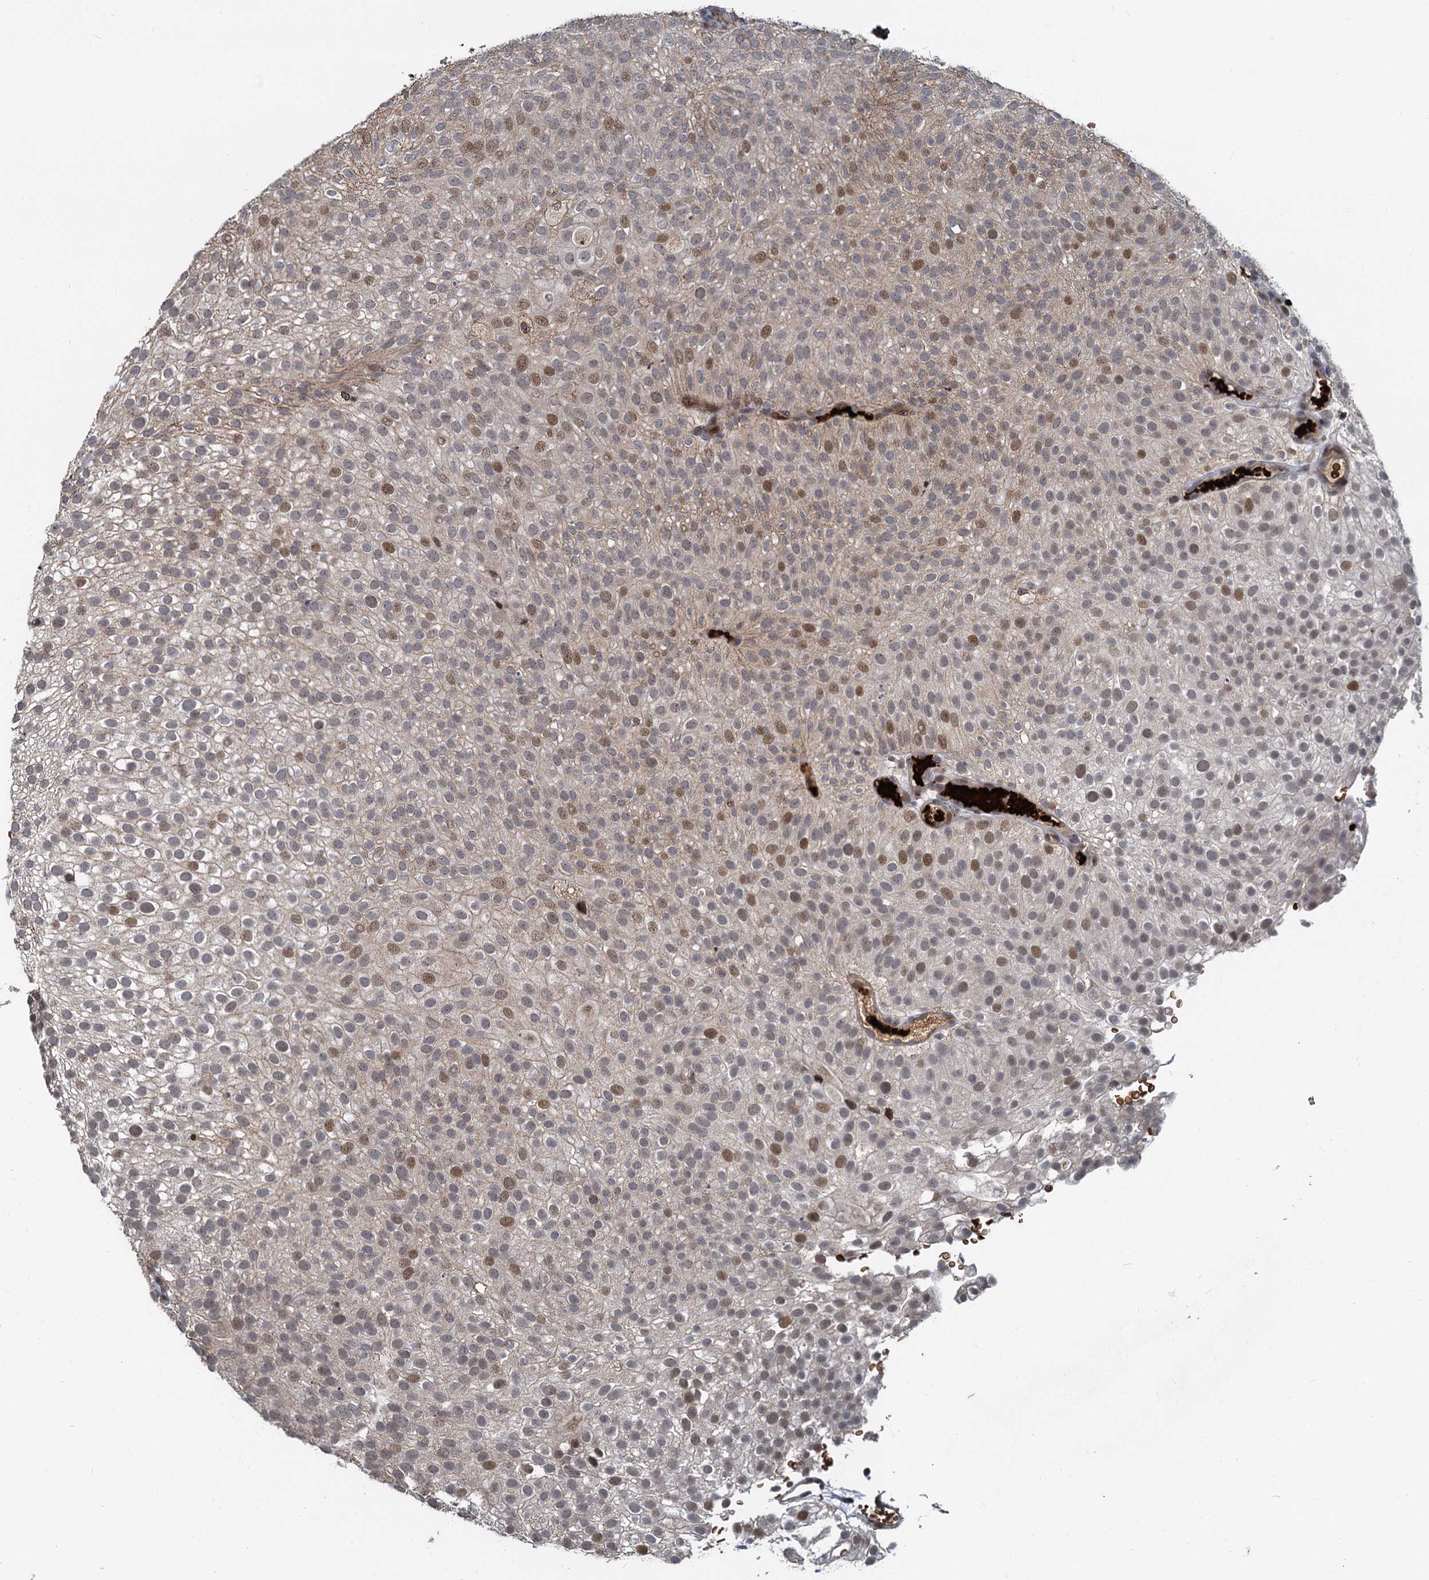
{"staining": {"intensity": "moderate", "quantity": "25%-75%", "location": "nuclear"}, "tissue": "urothelial cancer", "cell_type": "Tumor cells", "image_type": "cancer", "snomed": [{"axis": "morphology", "description": "Urothelial carcinoma, Low grade"}, {"axis": "topography", "description": "Urinary bladder"}], "caption": "The immunohistochemical stain labels moderate nuclear positivity in tumor cells of urothelial cancer tissue. The protein of interest is stained brown, and the nuclei are stained in blue (DAB (3,3'-diaminobenzidine) IHC with brightfield microscopy, high magnification).", "gene": "FANCI", "patient": {"sex": "male", "age": 78}}